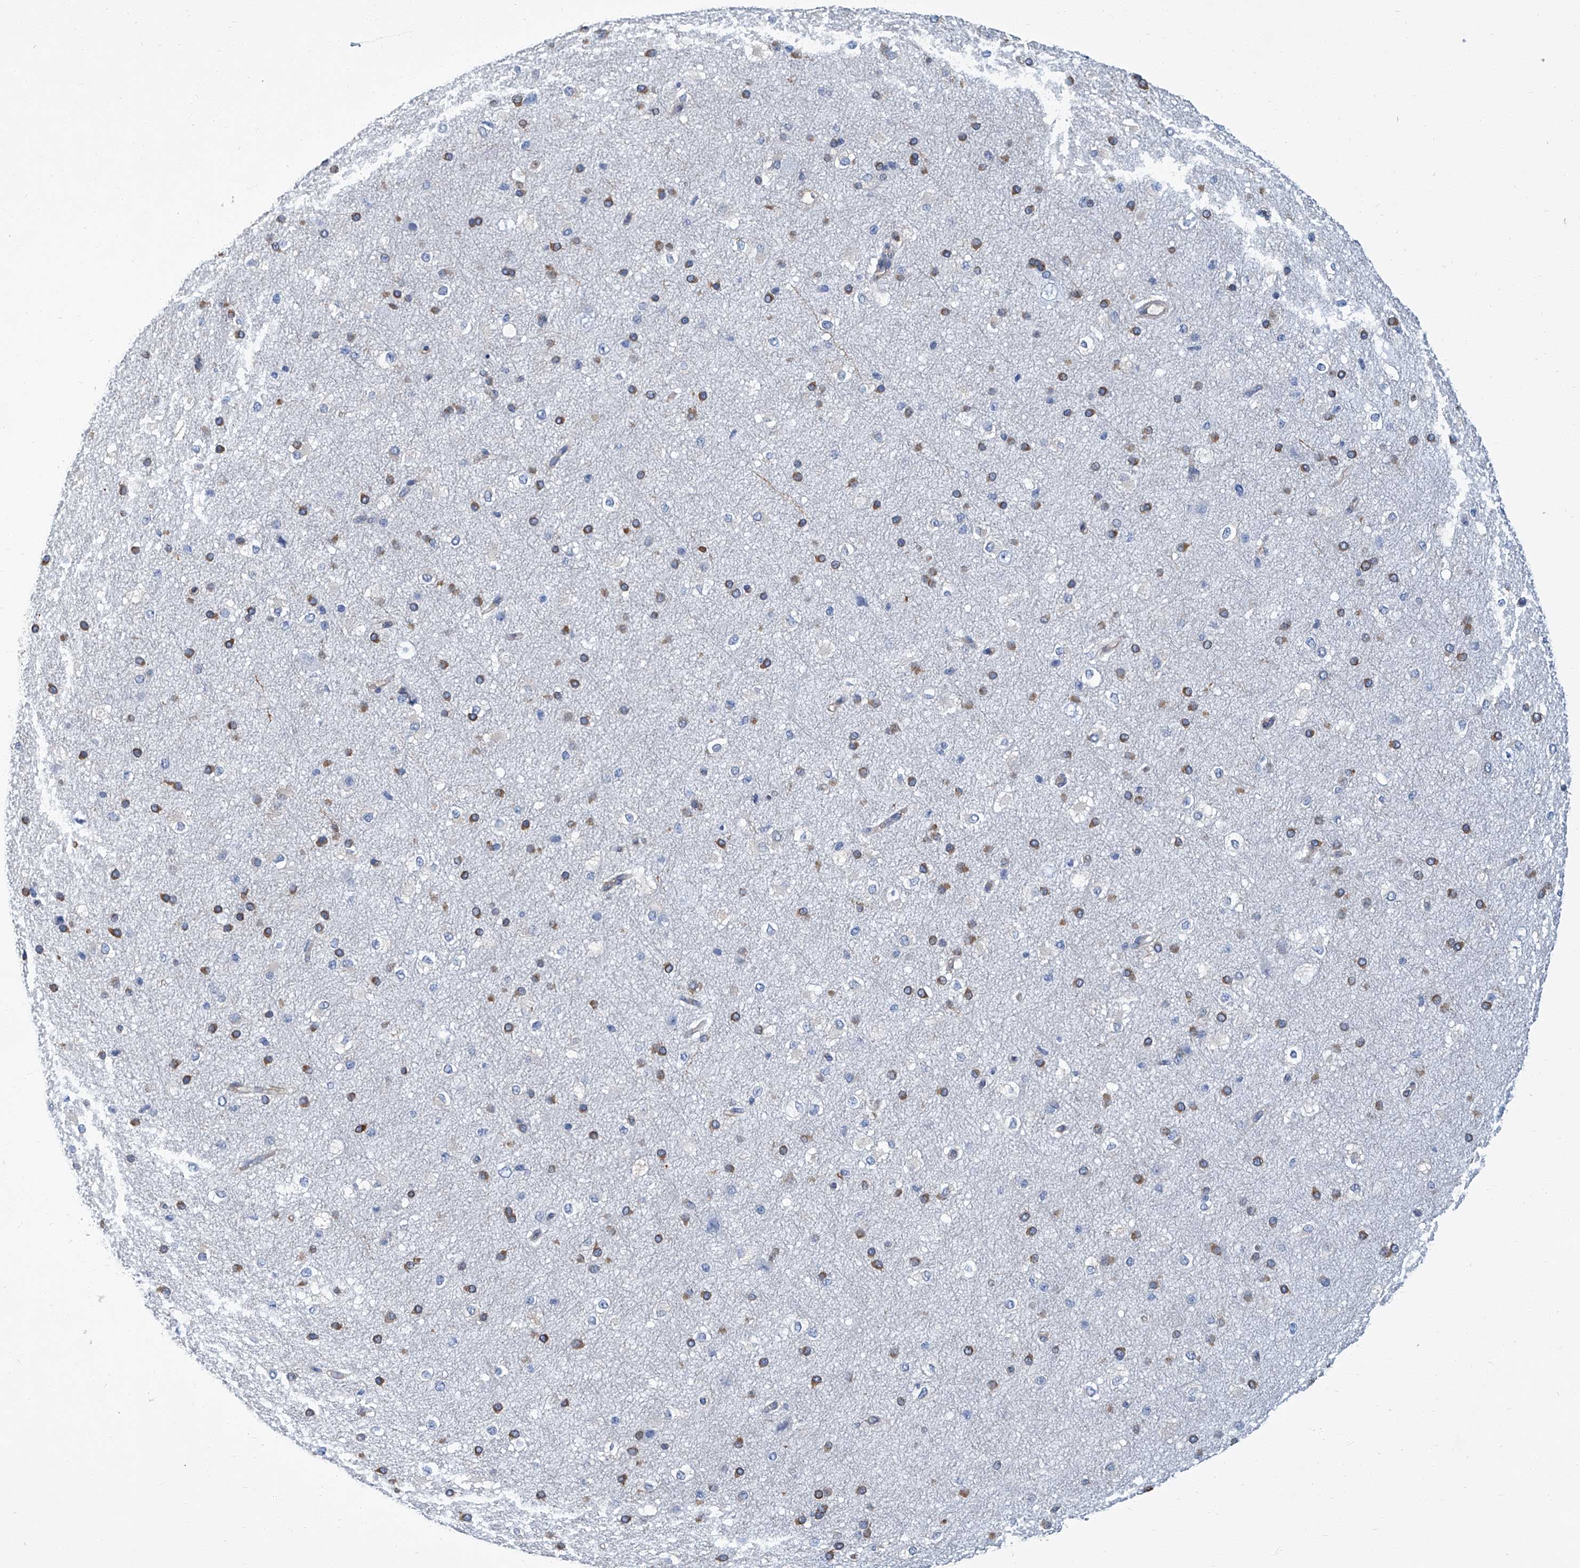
{"staining": {"intensity": "weak", "quantity": "25%-75%", "location": "cytoplasmic/membranous"}, "tissue": "cerebral cortex", "cell_type": "Endothelial cells", "image_type": "normal", "snomed": [{"axis": "morphology", "description": "Normal tissue, NOS"}, {"axis": "morphology", "description": "Developmental malformation"}, {"axis": "topography", "description": "Cerebral cortex"}], "caption": "Benign cerebral cortex demonstrates weak cytoplasmic/membranous expression in about 25%-75% of endothelial cells, visualized by immunohistochemistry.", "gene": "PSMB10", "patient": {"sex": "female", "age": 30}}